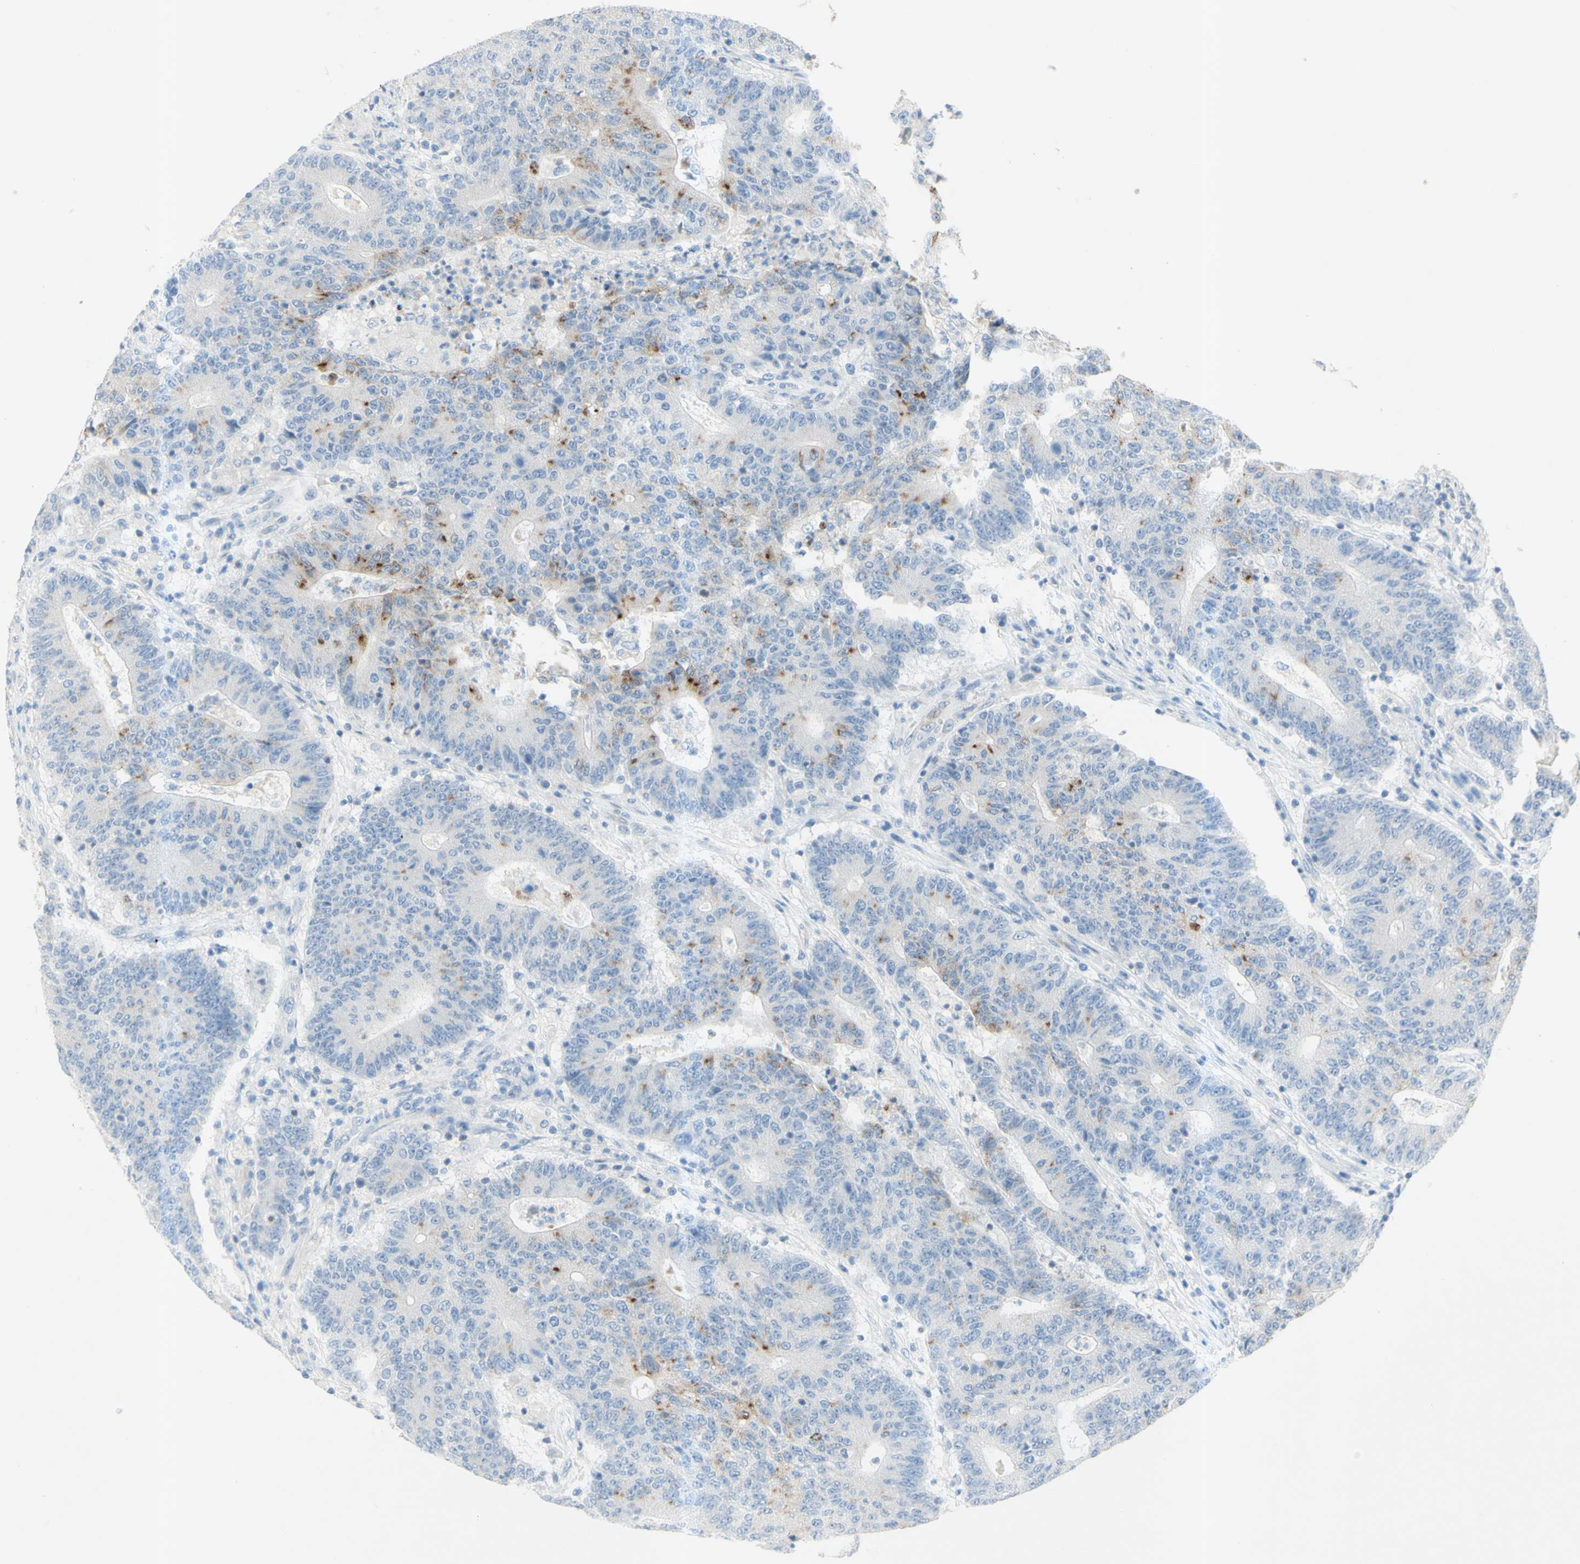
{"staining": {"intensity": "moderate", "quantity": "<25%", "location": "cytoplasmic/membranous"}, "tissue": "colorectal cancer", "cell_type": "Tumor cells", "image_type": "cancer", "snomed": [{"axis": "morphology", "description": "Normal tissue, NOS"}, {"axis": "morphology", "description": "Adenocarcinoma, NOS"}, {"axis": "topography", "description": "Colon"}], "caption": "Immunohistochemistry (IHC) photomicrograph of human colorectal cancer stained for a protein (brown), which displays low levels of moderate cytoplasmic/membranous expression in approximately <25% of tumor cells.", "gene": "GDF15", "patient": {"sex": "female", "age": 75}}